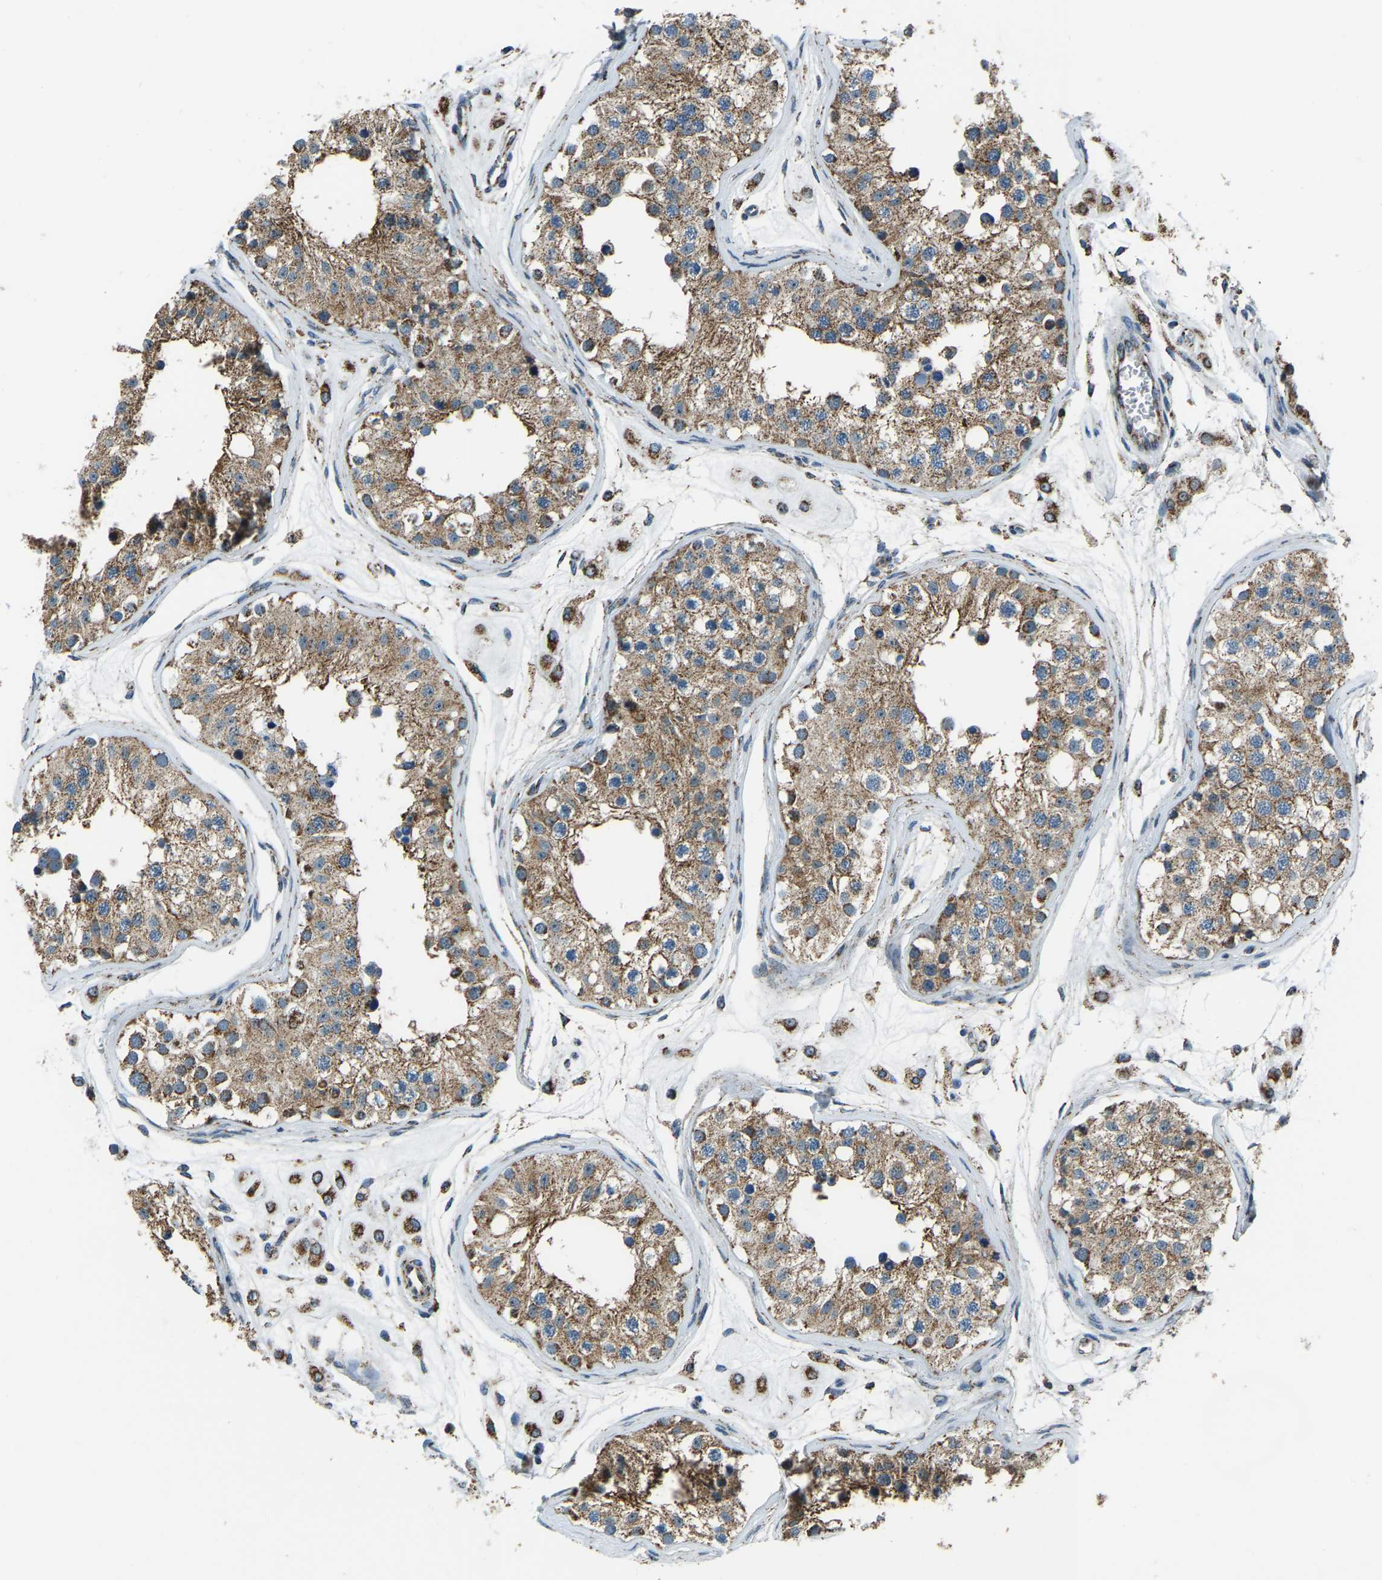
{"staining": {"intensity": "moderate", "quantity": ">75%", "location": "cytoplasmic/membranous"}, "tissue": "testis", "cell_type": "Cells in seminiferous ducts", "image_type": "normal", "snomed": [{"axis": "morphology", "description": "Normal tissue, NOS"}, {"axis": "morphology", "description": "Adenocarcinoma, metastatic, NOS"}, {"axis": "topography", "description": "Testis"}], "caption": "Protein expression analysis of unremarkable human testis reveals moderate cytoplasmic/membranous positivity in approximately >75% of cells in seminiferous ducts.", "gene": "RBM33", "patient": {"sex": "male", "age": 26}}